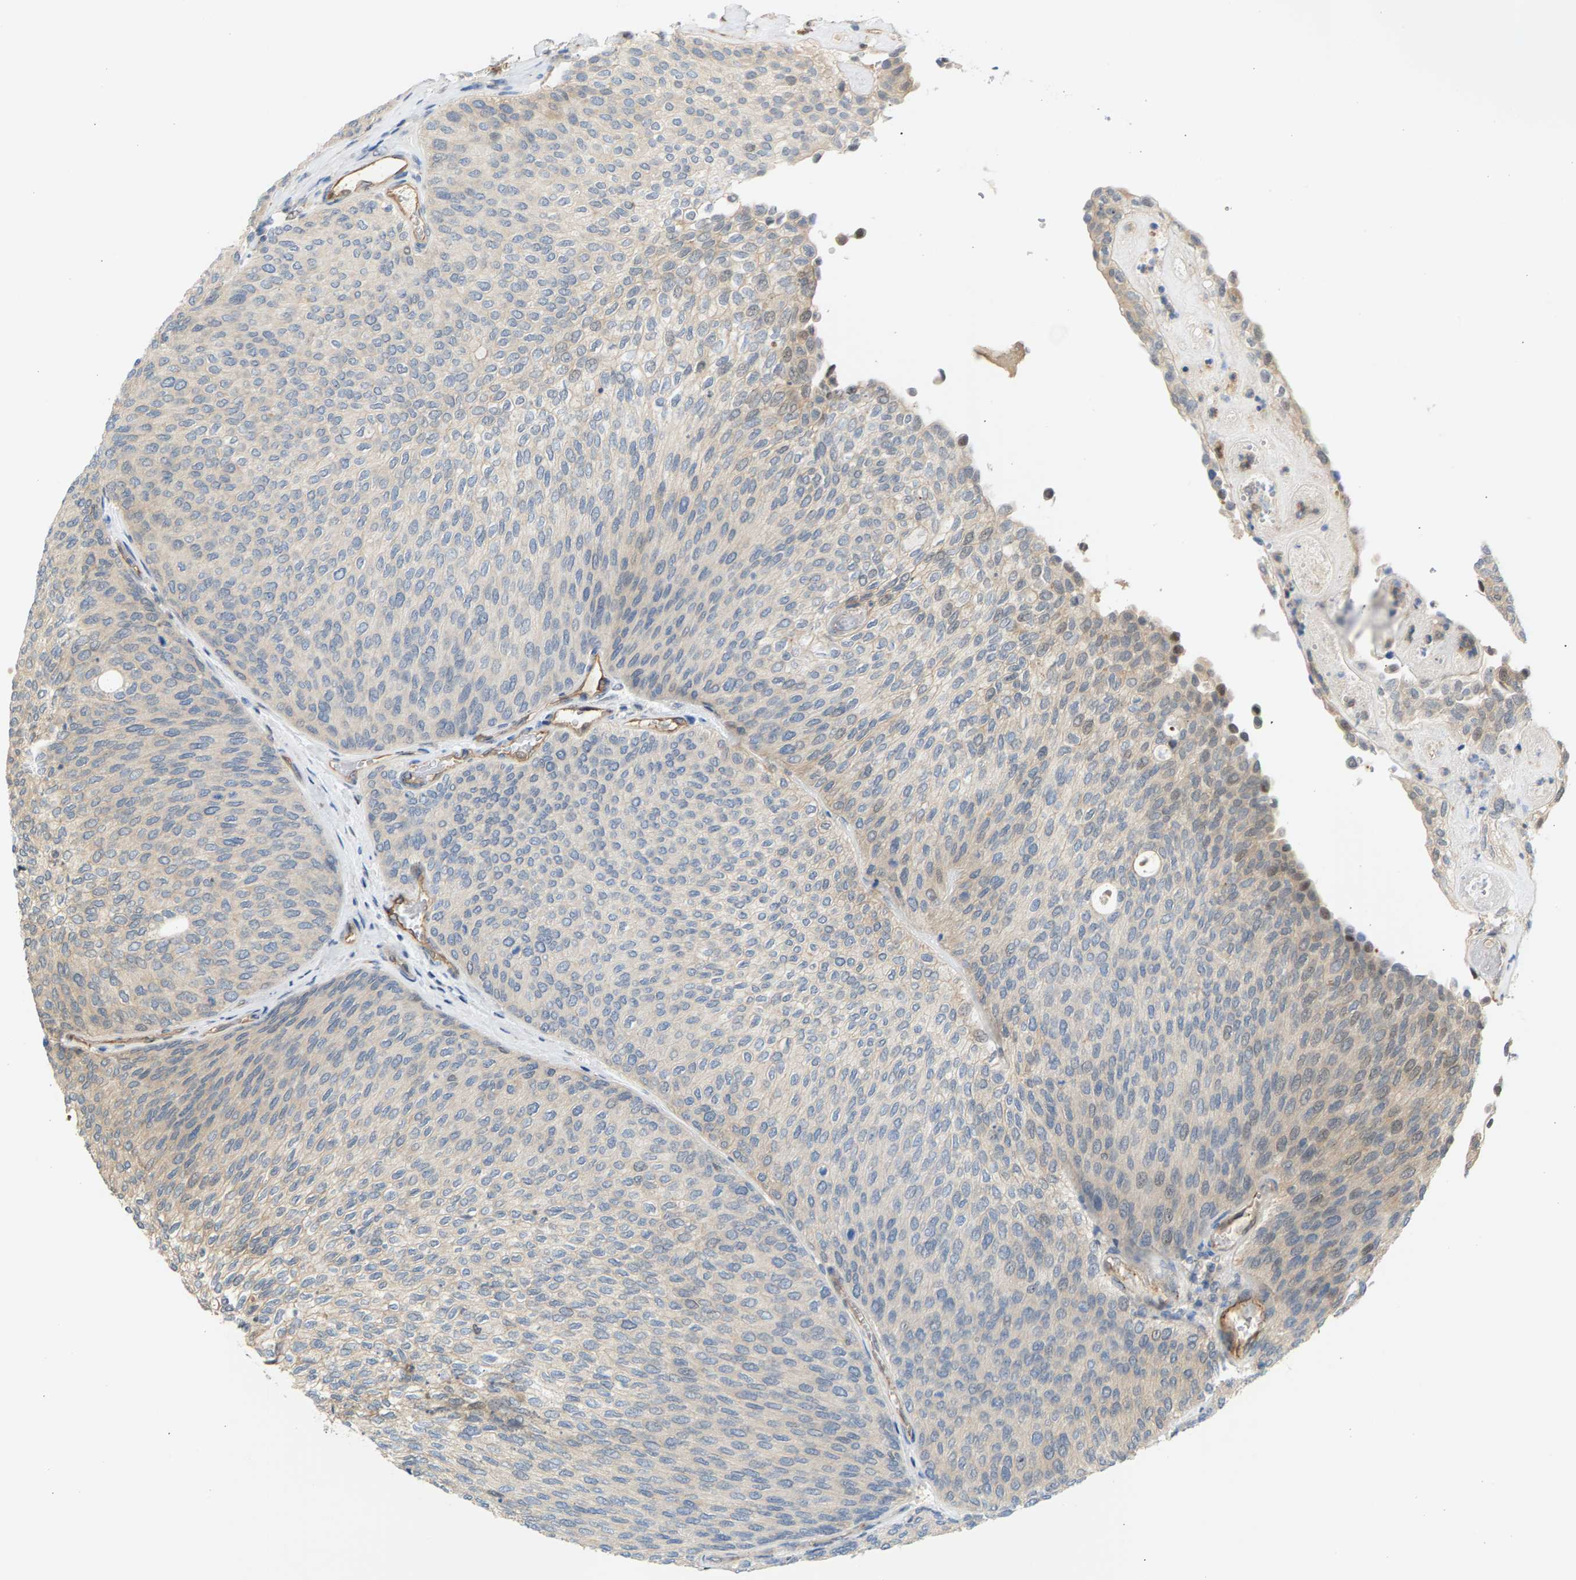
{"staining": {"intensity": "weak", "quantity": "<25%", "location": "cytoplasmic/membranous,nuclear"}, "tissue": "urothelial cancer", "cell_type": "Tumor cells", "image_type": "cancer", "snomed": [{"axis": "morphology", "description": "Urothelial carcinoma, Low grade"}, {"axis": "topography", "description": "Urinary bladder"}], "caption": "Protein analysis of low-grade urothelial carcinoma reveals no significant expression in tumor cells.", "gene": "KRTAP27-1", "patient": {"sex": "female", "age": 79}}